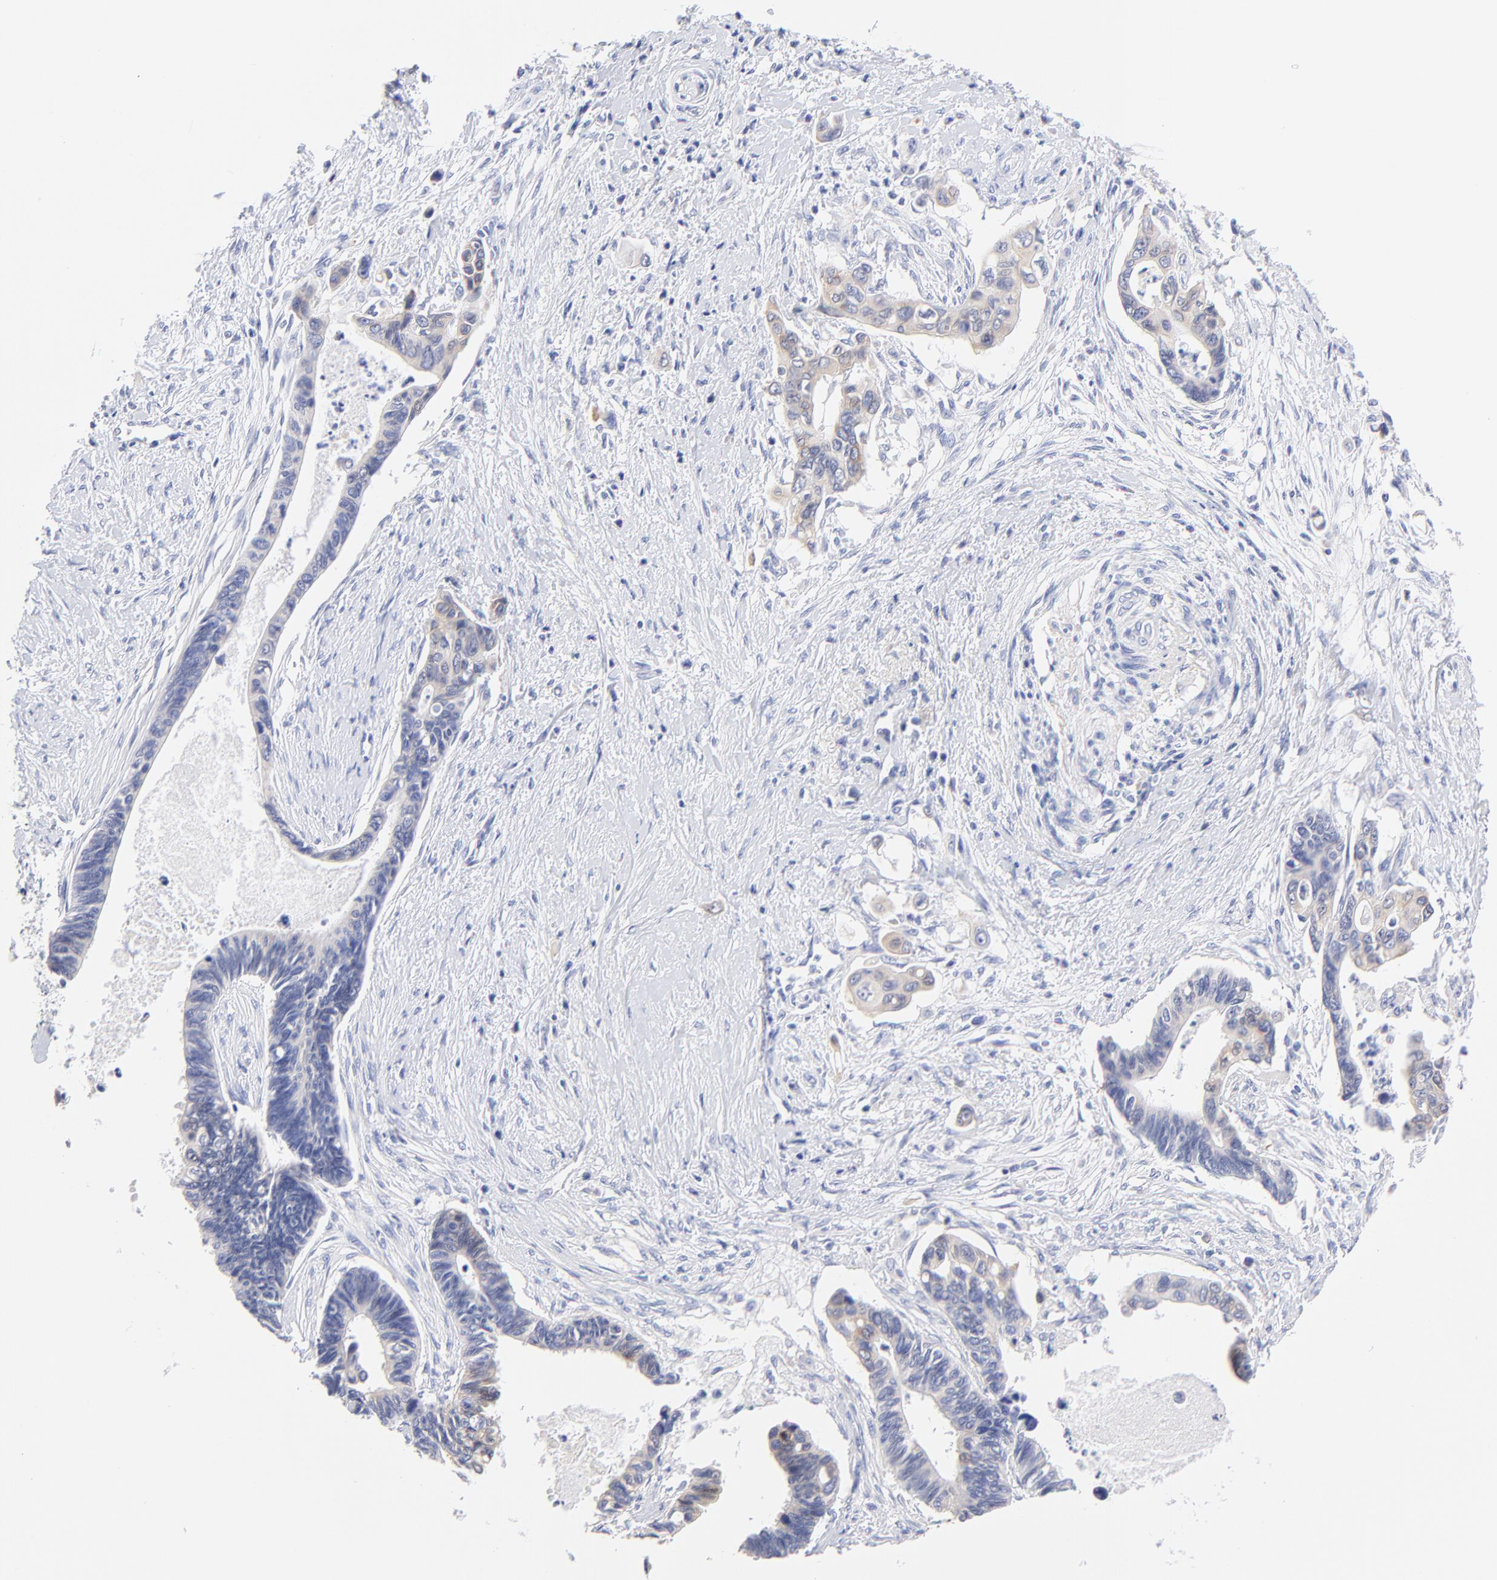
{"staining": {"intensity": "weak", "quantity": "25%-75%", "location": "cytoplasmic/membranous"}, "tissue": "pancreatic cancer", "cell_type": "Tumor cells", "image_type": "cancer", "snomed": [{"axis": "morphology", "description": "Adenocarcinoma, NOS"}, {"axis": "topography", "description": "Pancreas"}], "caption": "Immunohistochemistry (IHC) of pancreatic cancer (adenocarcinoma) reveals low levels of weak cytoplasmic/membranous staining in approximately 25%-75% of tumor cells. (Brightfield microscopy of DAB IHC at high magnification).", "gene": "EBP", "patient": {"sex": "female", "age": 70}}